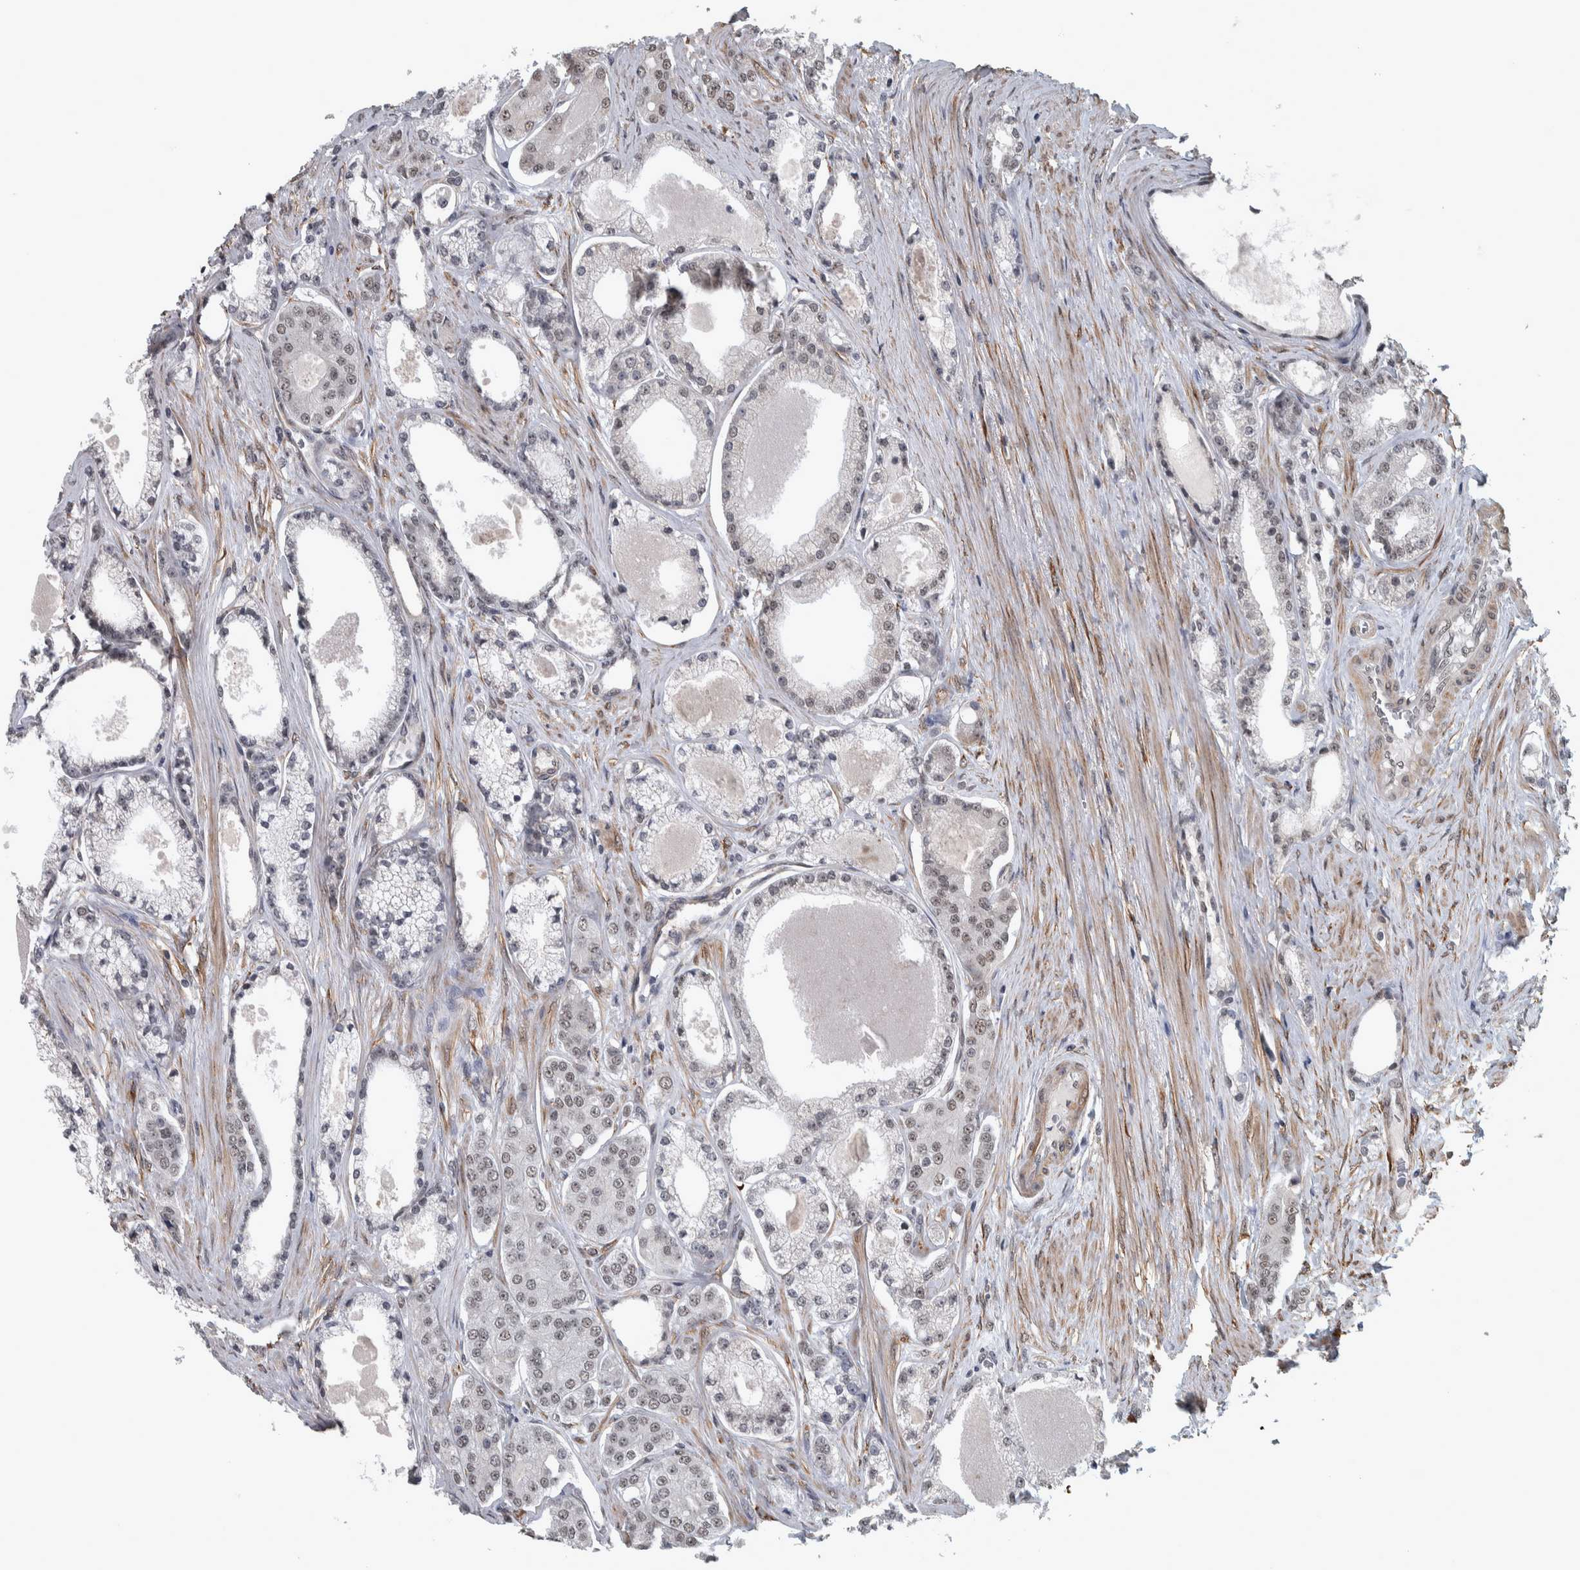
{"staining": {"intensity": "weak", "quantity": "<25%", "location": "nuclear"}, "tissue": "prostate cancer", "cell_type": "Tumor cells", "image_type": "cancer", "snomed": [{"axis": "morphology", "description": "Adenocarcinoma, High grade"}, {"axis": "topography", "description": "Prostate"}], "caption": "Image shows no significant protein staining in tumor cells of prostate cancer (adenocarcinoma (high-grade)).", "gene": "DDX42", "patient": {"sex": "male", "age": 71}}